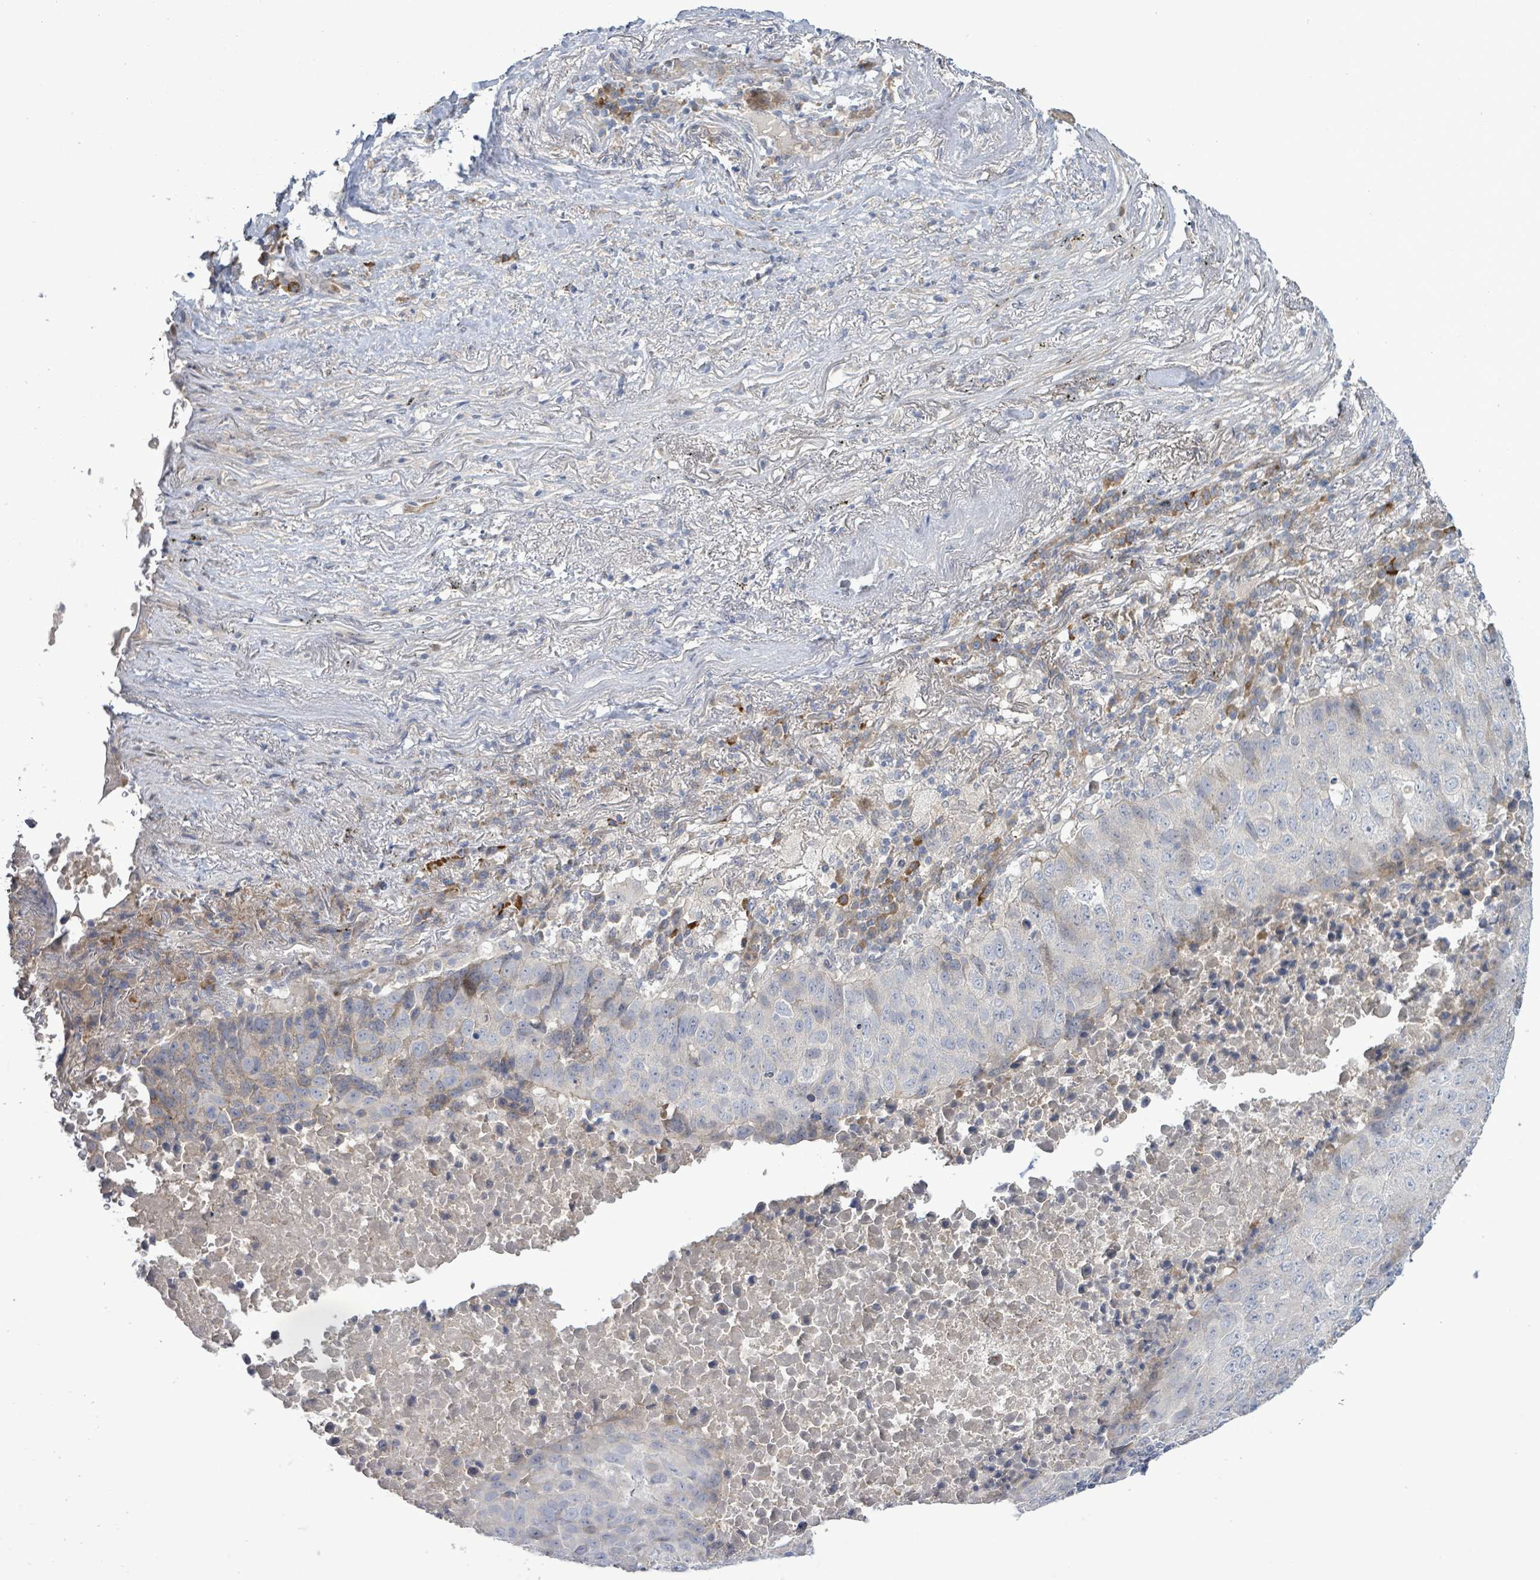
{"staining": {"intensity": "negative", "quantity": "none", "location": "none"}, "tissue": "lung cancer", "cell_type": "Tumor cells", "image_type": "cancer", "snomed": [{"axis": "morphology", "description": "Squamous cell carcinoma, NOS"}, {"axis": "topography", "description": "Lung"}], "caption": "Tumor cells show no significant protein expression in squamous cell carcinoma (lung).", "gene": "SLIT3", "patient": {"sex": "male", "age": 73}}